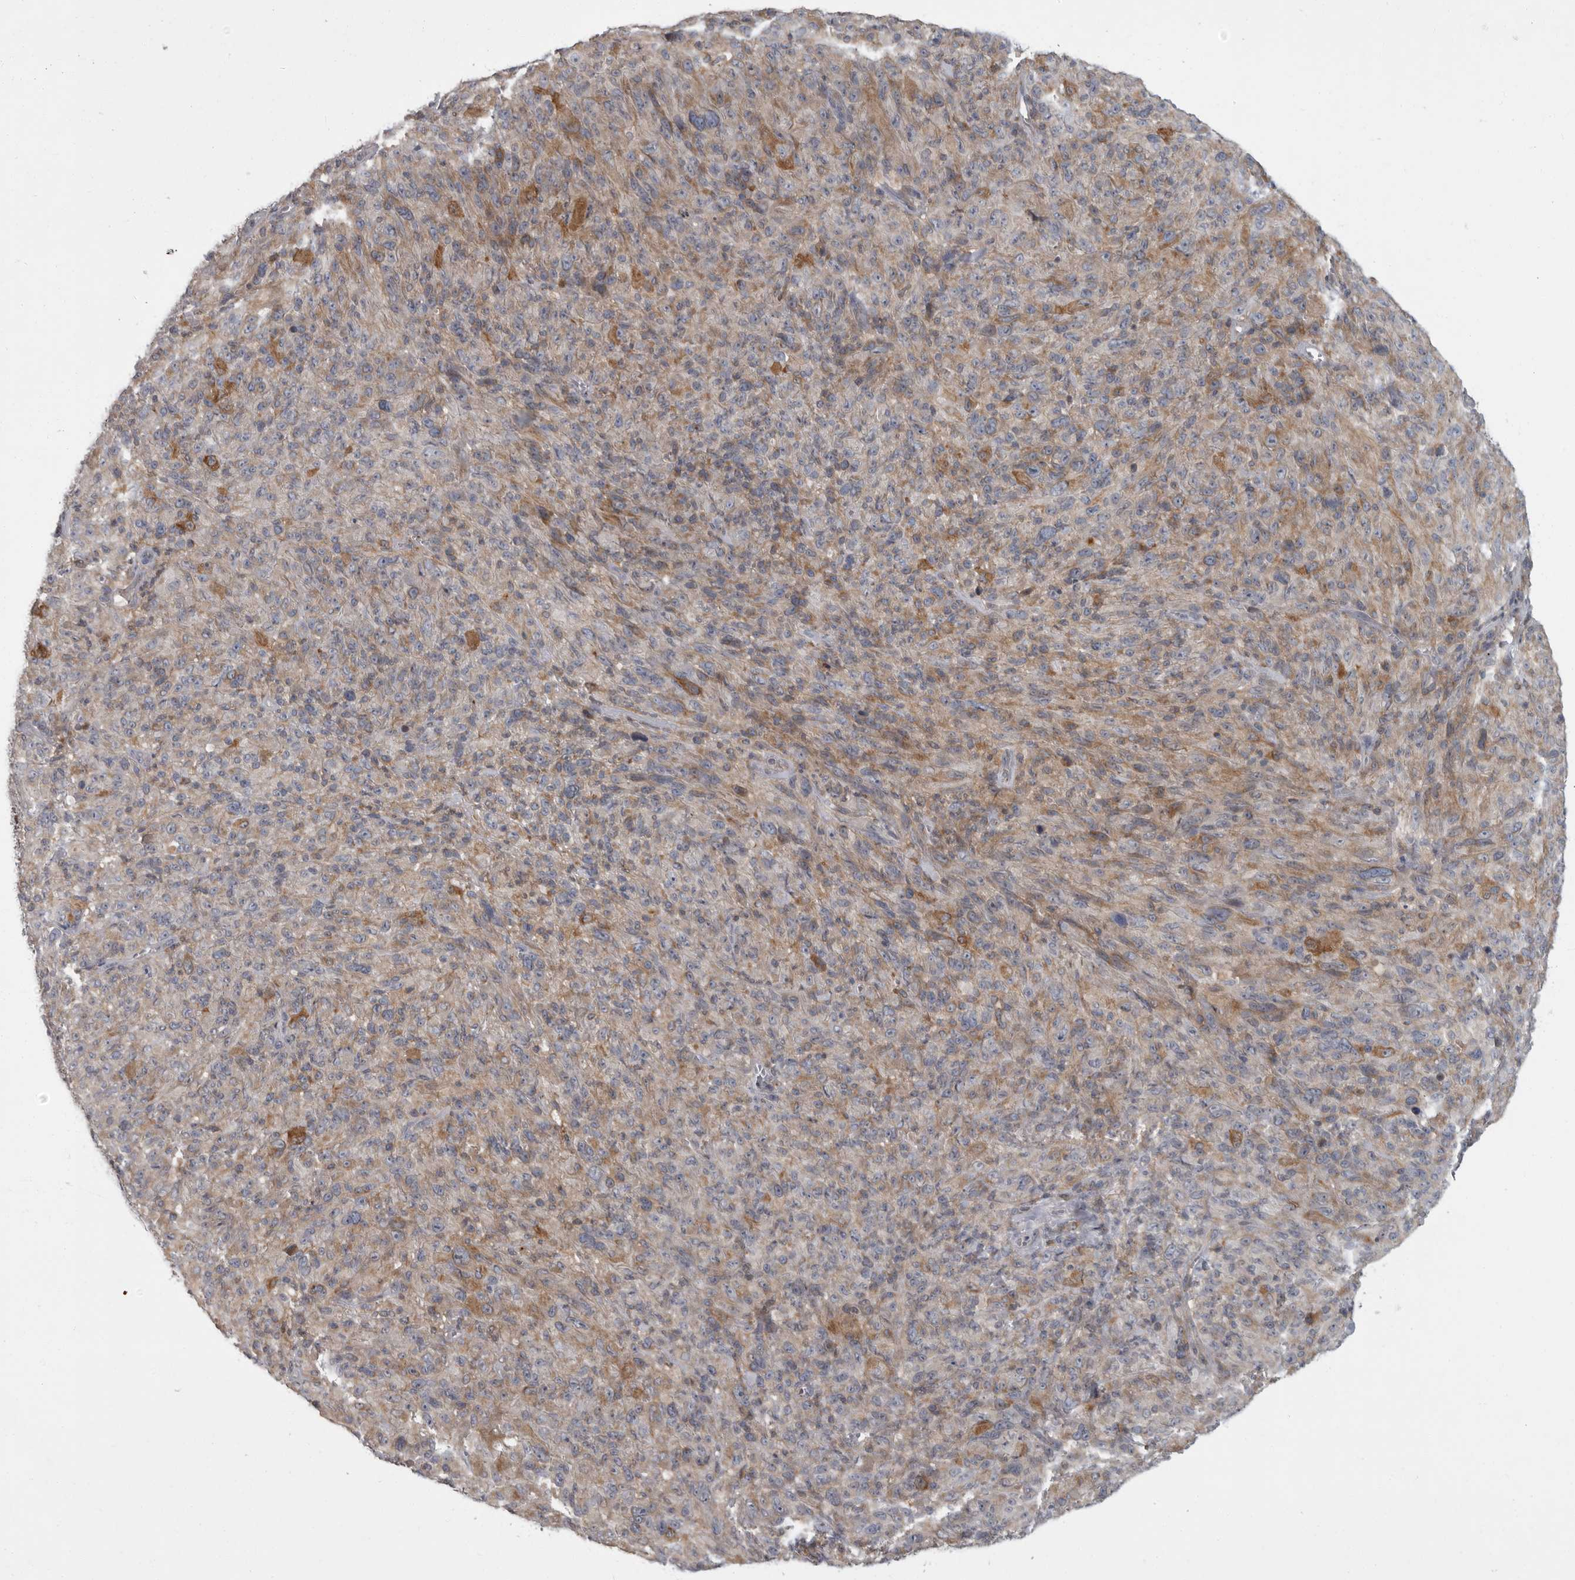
{"staining": {"intensity": "weak", "quantity": "<25%", "location": "cytoplasmic/membranous"}, "tissue": "melanoma", "cell_type": "Tumor cells", "image_type": "cancer", "snomed": [{"axis": "morphology", "description": "Malignant melanoma, NOS"}, {"axis": "topography", "description": "Skin of head"}], "caption": "Melanoma stained for a protein using immunohistochemistry (IHC) exhibits no staining tumor cells.", "gene": "PDE7A", "patient": {"sex": "male", "age": 96}}